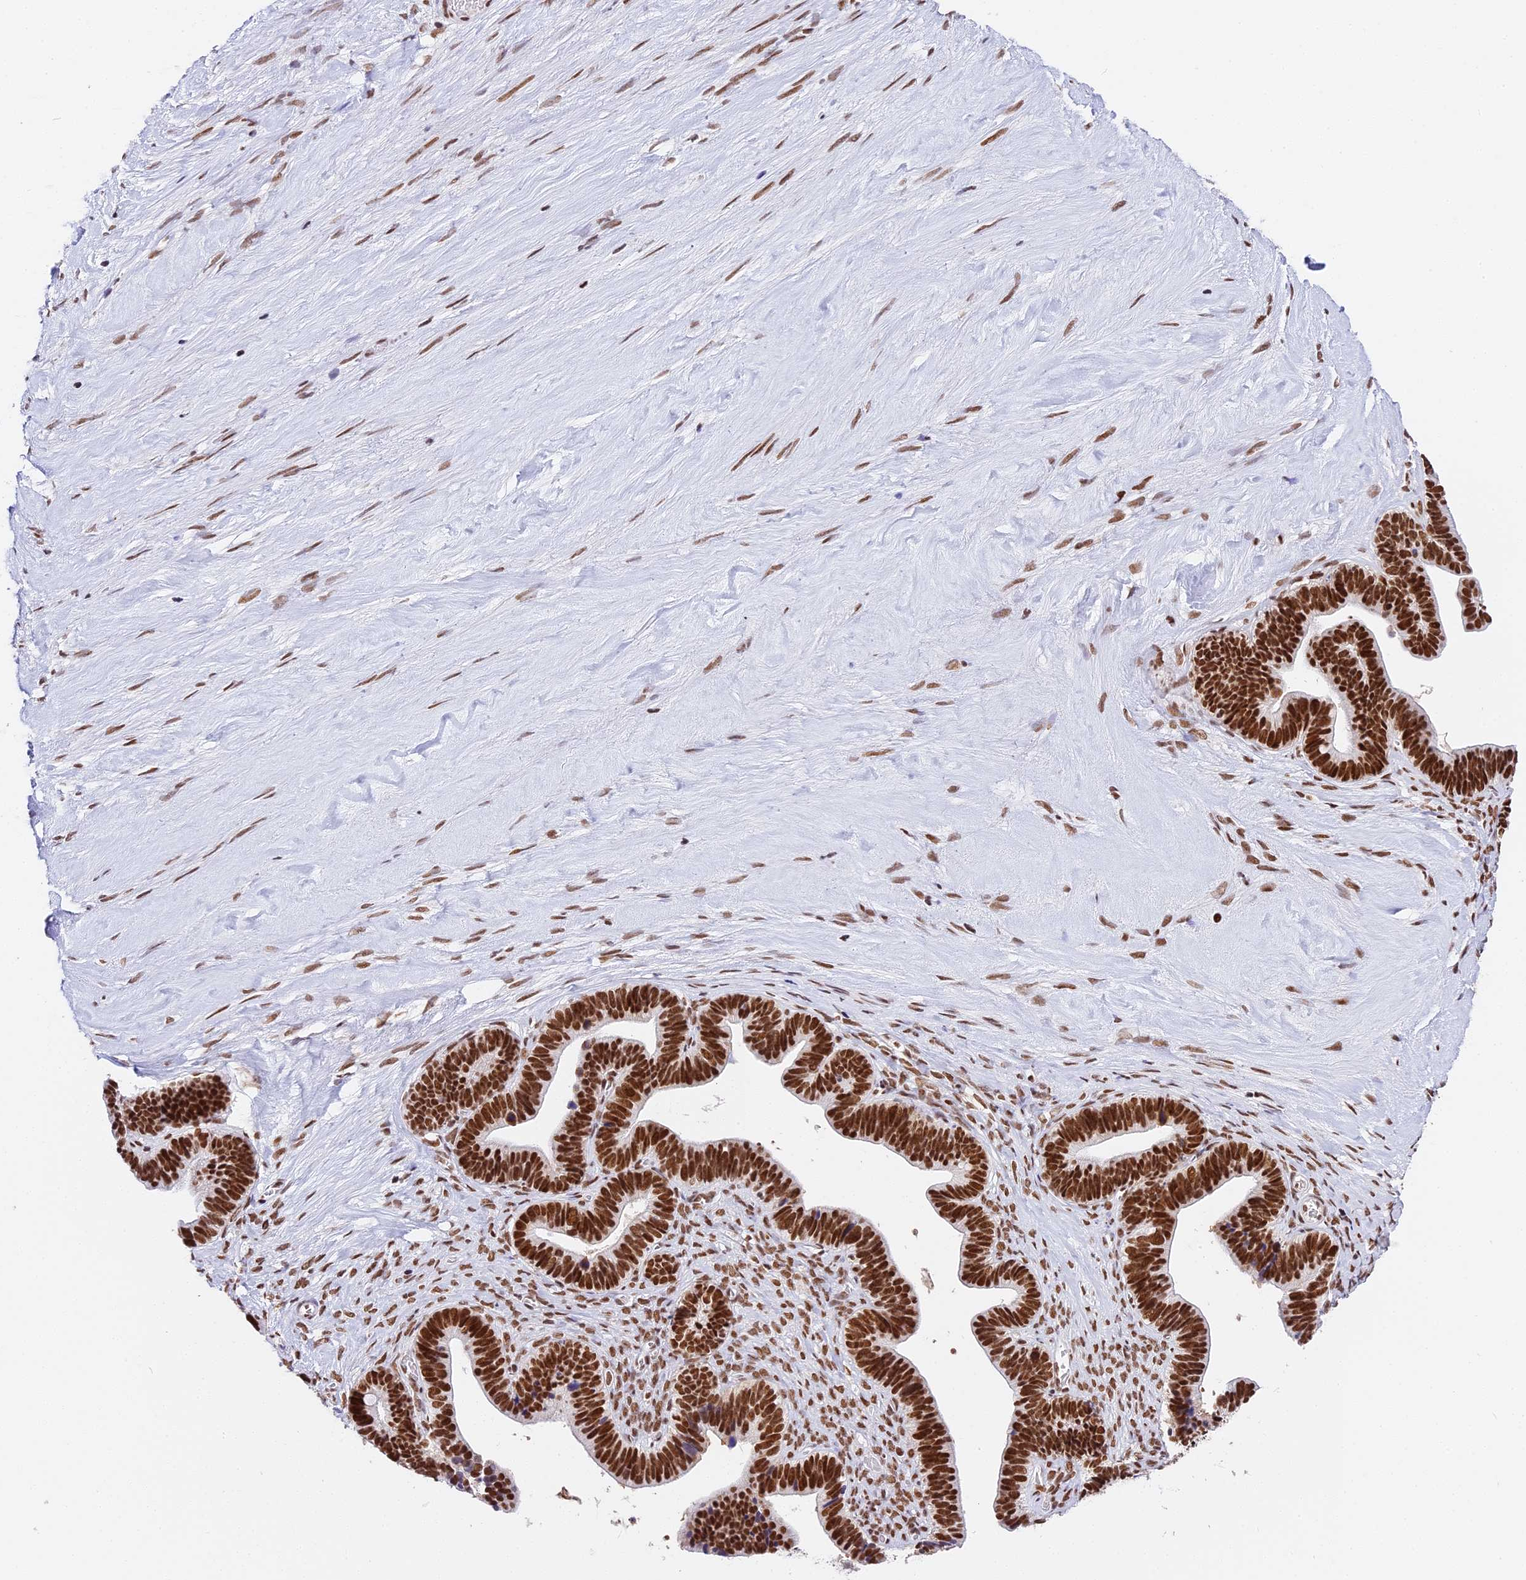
{"staining": {"intensity": "strong", "quantity": ">75%", "location": "nuclear"}, "tissue": "ovarian cancer", "cell_type": "Tumor cells", "image_type": "cancer", "snomed": [{"axis": "morphology", "description": "Cystadenocarcinoma, serous, NOS"}, {"axis": "topography", "description": "Ovary"}], "caption": "Approximately >75% of tumor cells in ovarian cancer (serous cystadenocarcinoma) exhibit strong nuclear protein staining as visualized by brown immunohistochemical staining.", "gene": "SBNO1", "patient": {"sex": "female", "age": 56}}